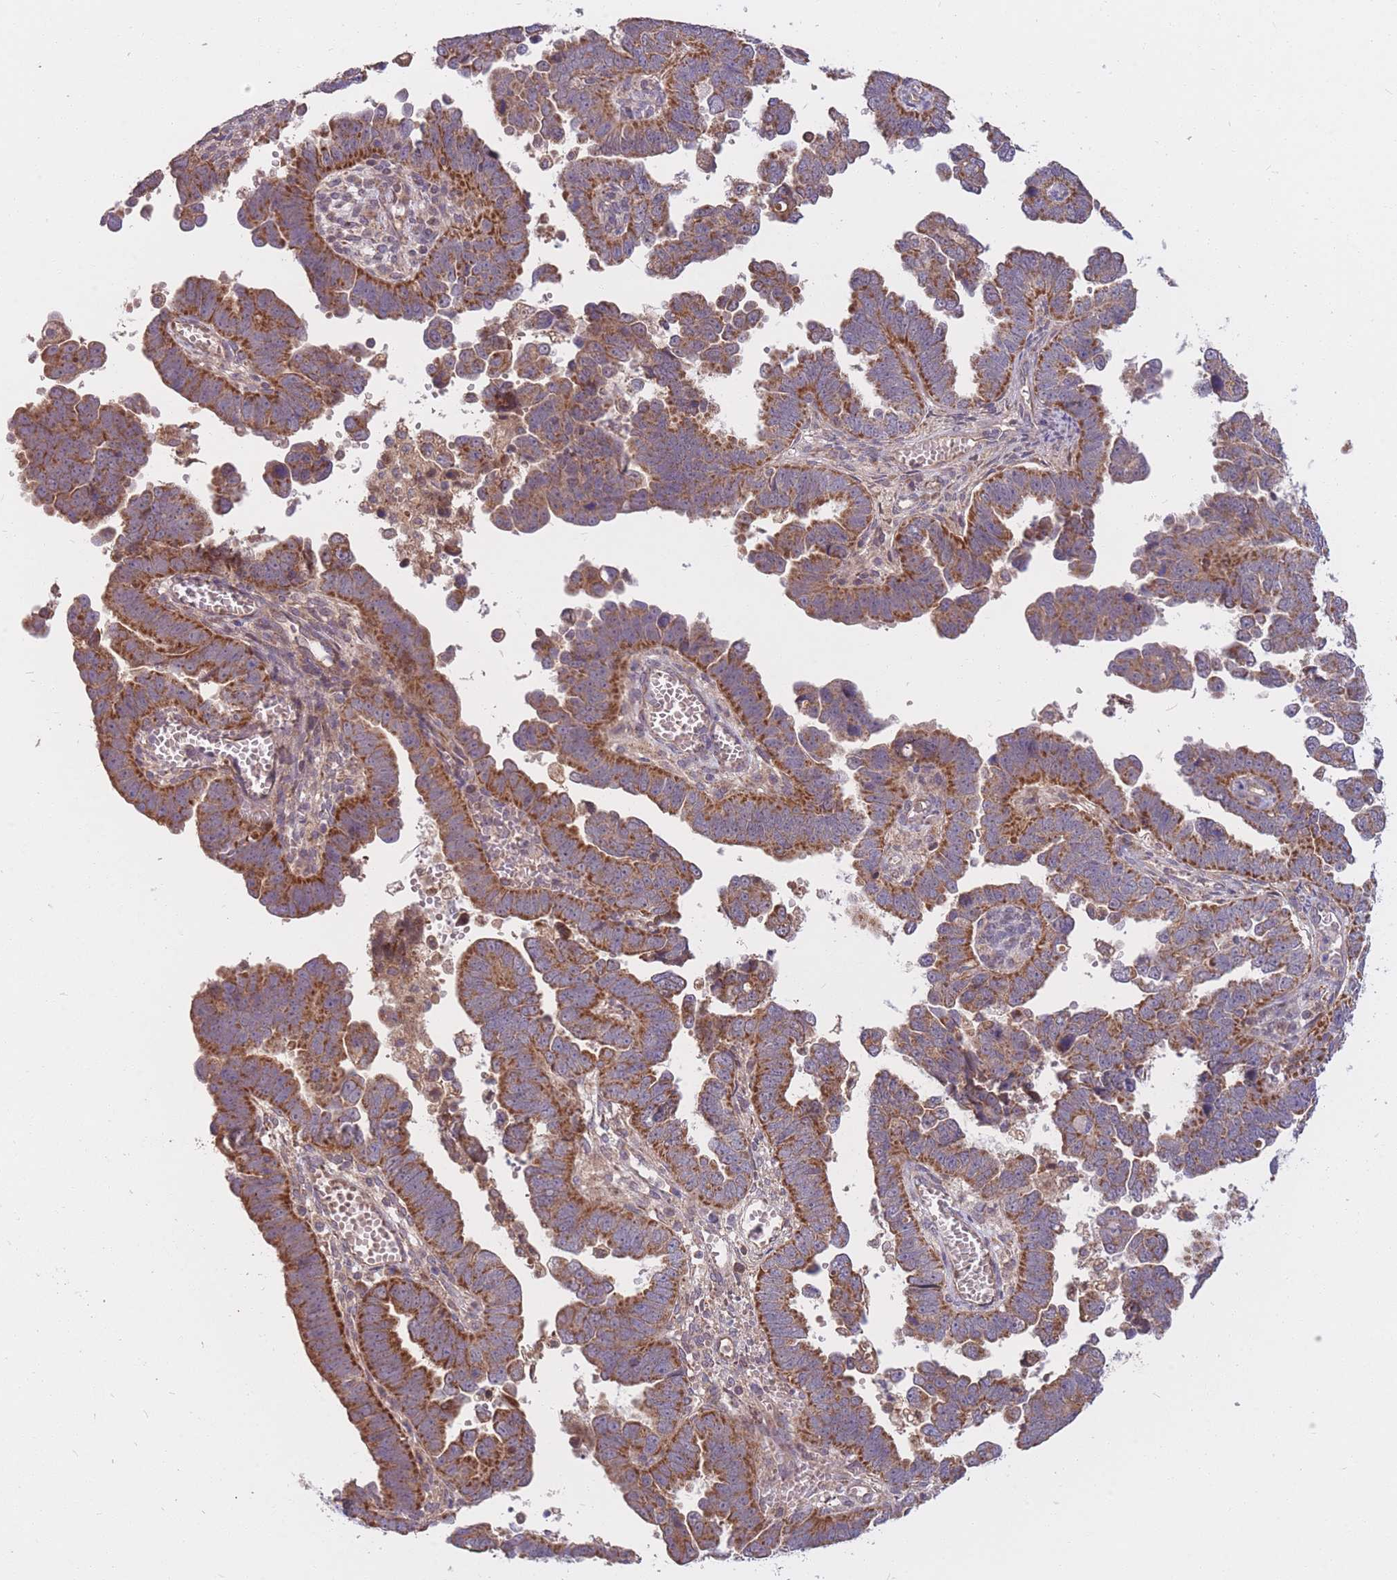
{"staining": {"intensity": "moderate", "quantity": ">75%", "location": "cytoplasmic/membranous"}, "tissue": "endometrial cancer", "cell_type": "Tumor cells", "image_type": "cancer", "snomed": [{"axis": "morphology", "description": "Adenocarcinoma, NOS"}, {"axis": "topography", "description": "Endometrium"}], "caption": "DAB (3,3'-diaminobenzidine) immunohistochemical staining of endometrial adenocarcinoma demonstrates moderate cytoplasmic/membranous protein staining in about >75% of tumor cells.", "gene": "PTPMT1", "patient": {"sex": "female", "age": 75}}